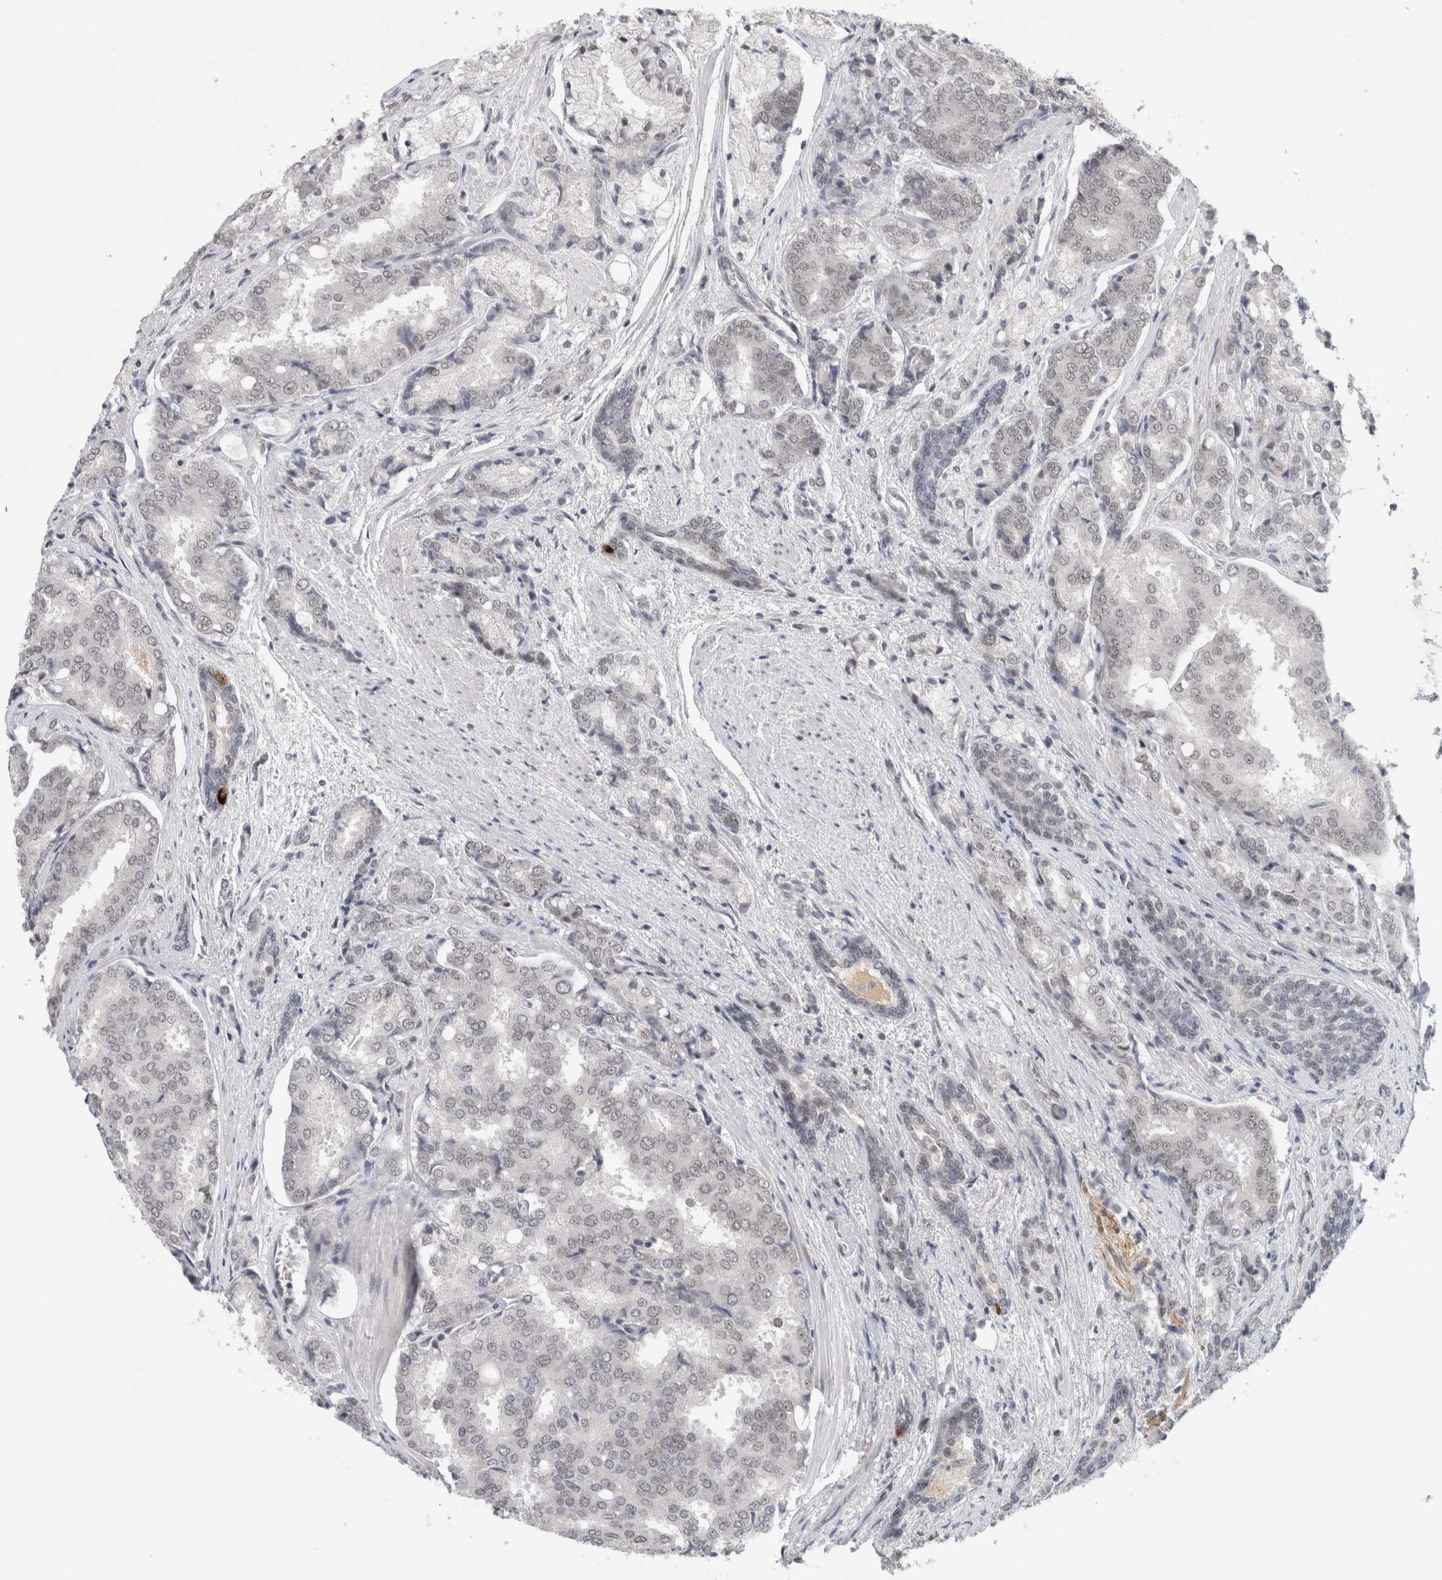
{"staining": {"intensity": "weak", "quantity": "<25%", "location": "nuclear"}, "tissue": "prostate cancer", "cell_type": "Tumor cells", "image_type": "cancer", "snomed": [{"axis": "morphology", "description": "Adenocarcinoma, High grade"}, {"axis": "topography", "description": "Prostate"}], "caption": "An image of high-grade adenocarcinoma (prostate) stained for a protein demonstrates no brown staining in tumor cells.", "gene": "HESX1", "patient": {"sex": "male", "age": 50}}